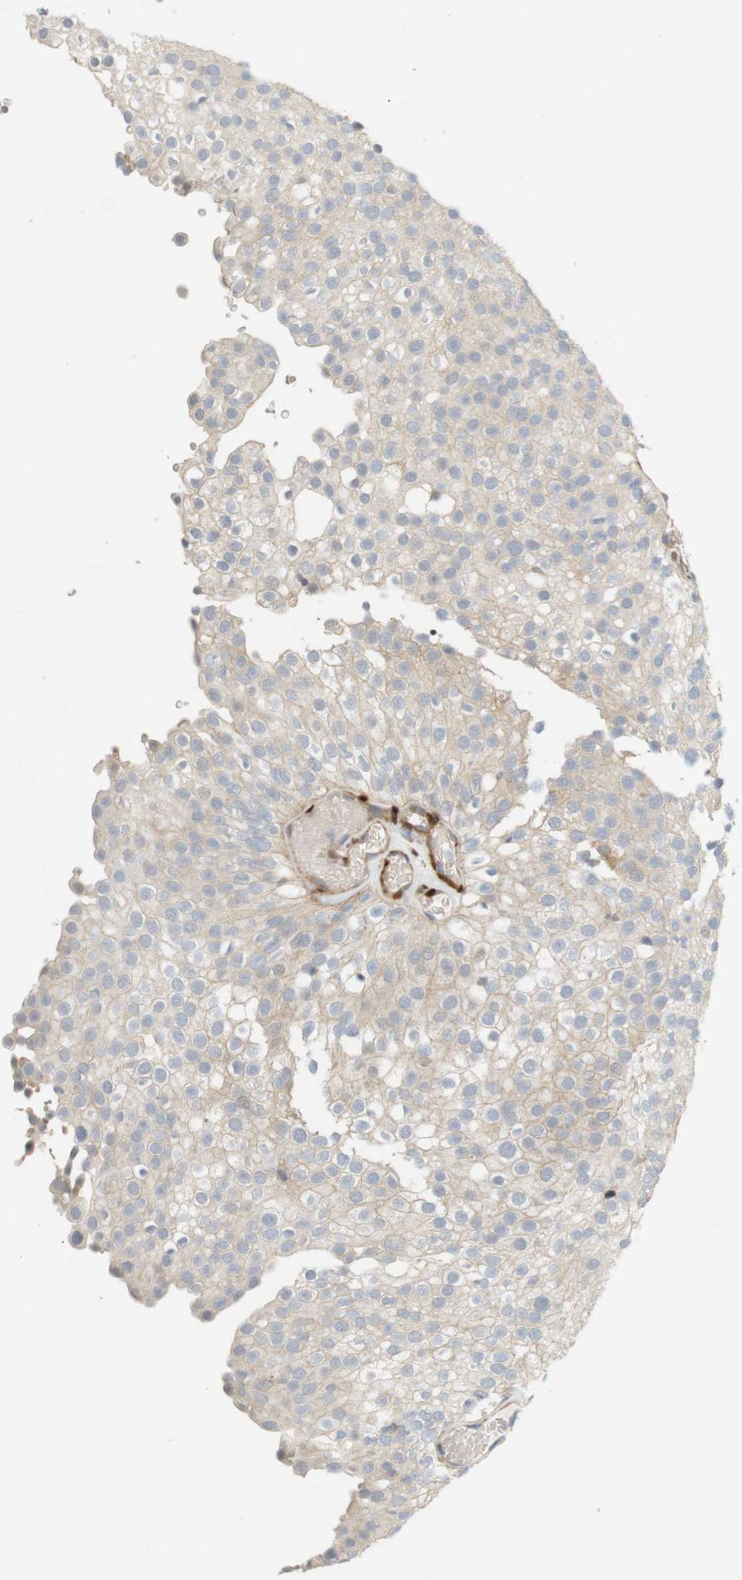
{"staining": {"intensity": "weak", "quantity": "25%-75%", "location": "cytoplasmic/membranous"}, "tissue": "urothelial cancer", "cell_type": "Tumor cells", "image_type": "cancer", "snomed": [{"axis": "morphology", "description": "Urothelial carcinoma, Low grade"}, {"axis": "topography", "description": "Urinary bladder"}], "caption": "DAB (3,3'-diaminobenzidine) immunohistochemical staining of urothelial cancer shows weak cytoplasmic/membranous protein positivity in about 25%-75% of tumor cells. (DAB = brown stain, brightfield microscopy at high magnification).", "gene": "PPP1R14A", "patient": {"sex": "male", "age": 78}}